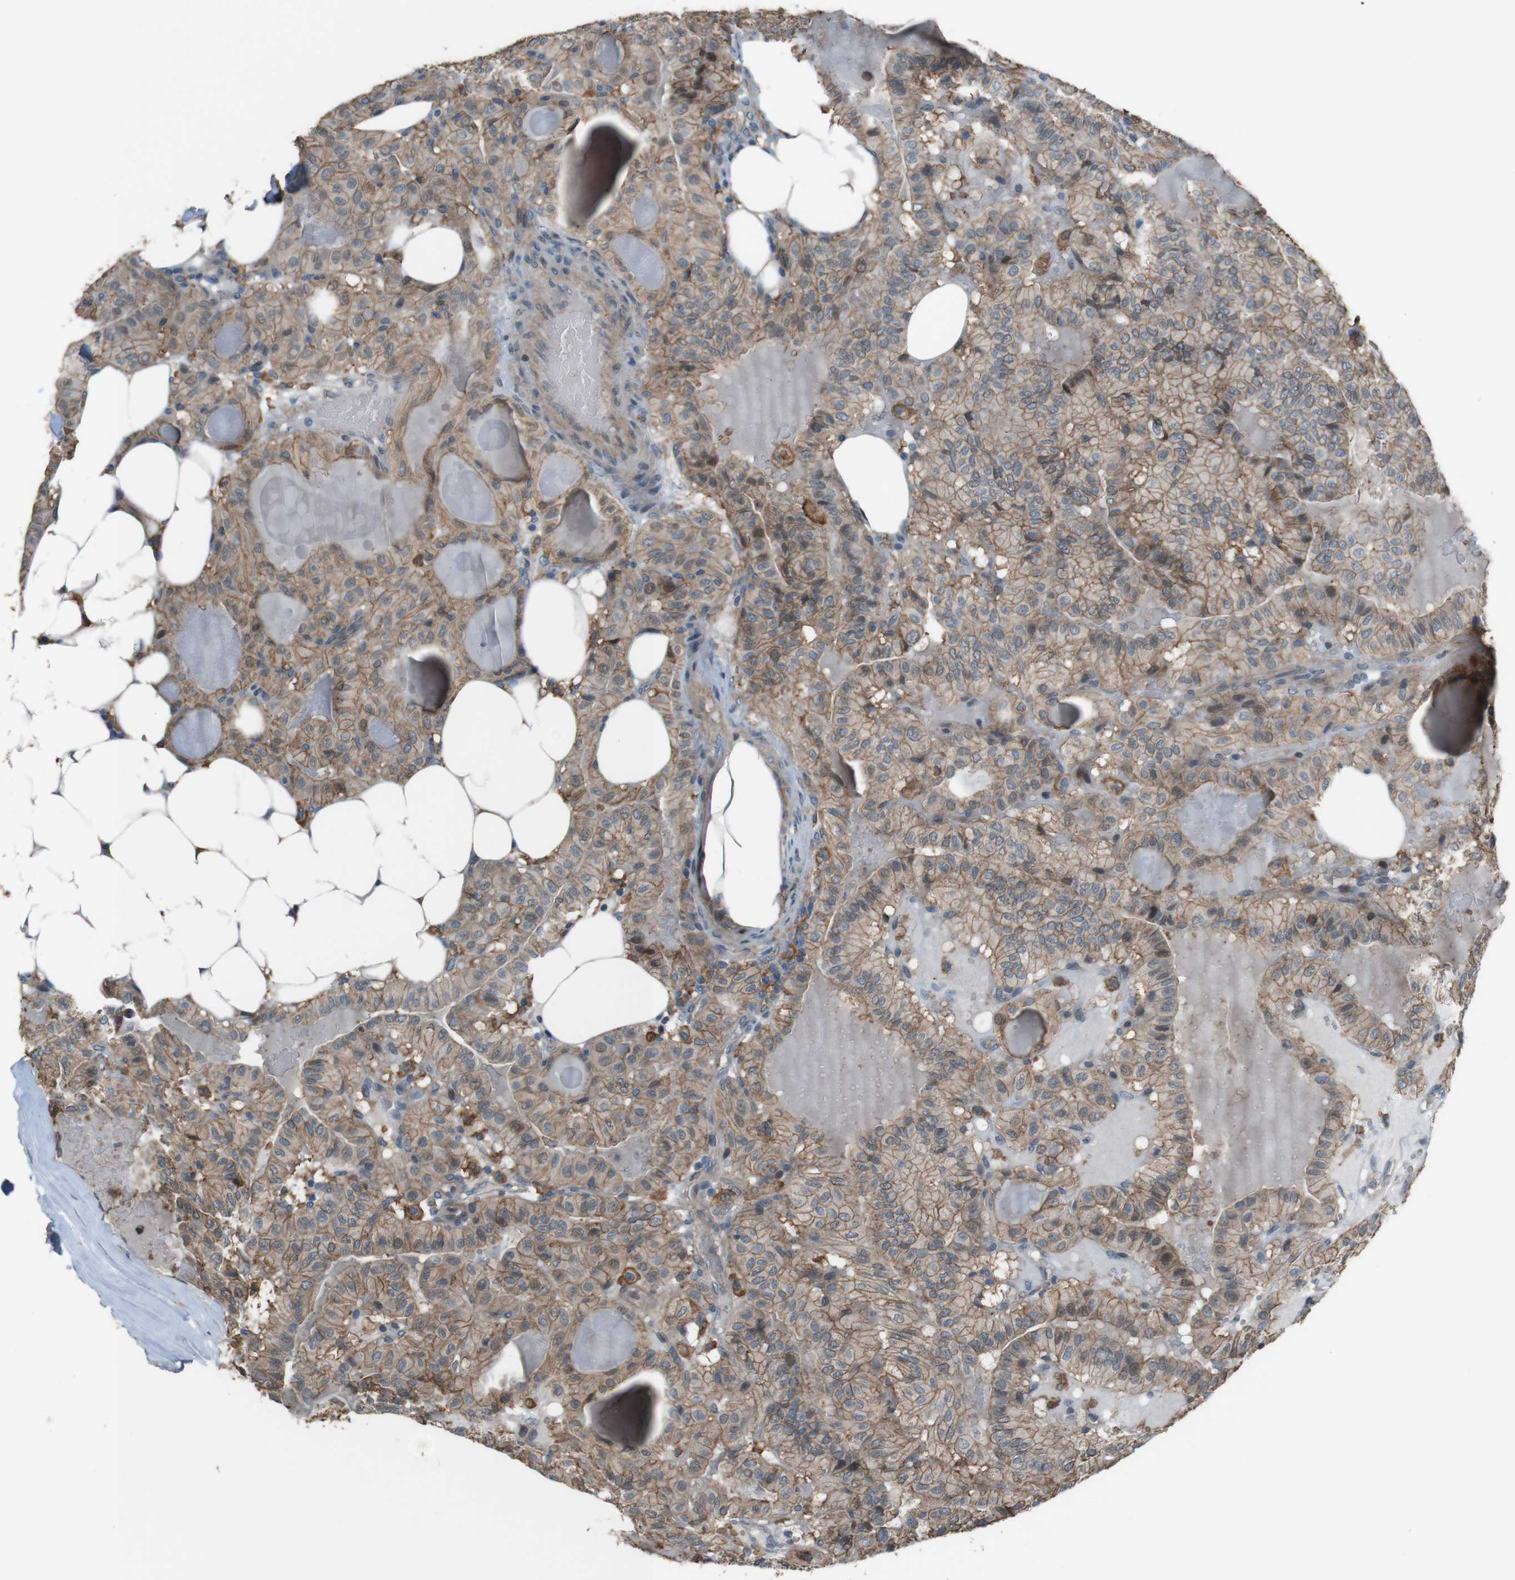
{"staining": {"intensity": "weak", "quantity": "25%-75%", "location": "cytoplasmic/membranous"}, "tissue": "thyroid cancer", "cell_type": "Tumor cells", "image_type": "cancer", "snomed": [{"axis": "morphology", "description": "Papillary adenocarcinoma, NOS"}, {"axis": "topography", "description": "Thyroid gland"}], "caption": "Brown immunohistochemical staining in human papillary adenocarcinoma (thyroid) displays weak cytoplasmic/membranous staining in approximately 25%-75% of tumor cells.", "gene": "ATP2B1", "patient": {"sex": "male", "age": 77}}